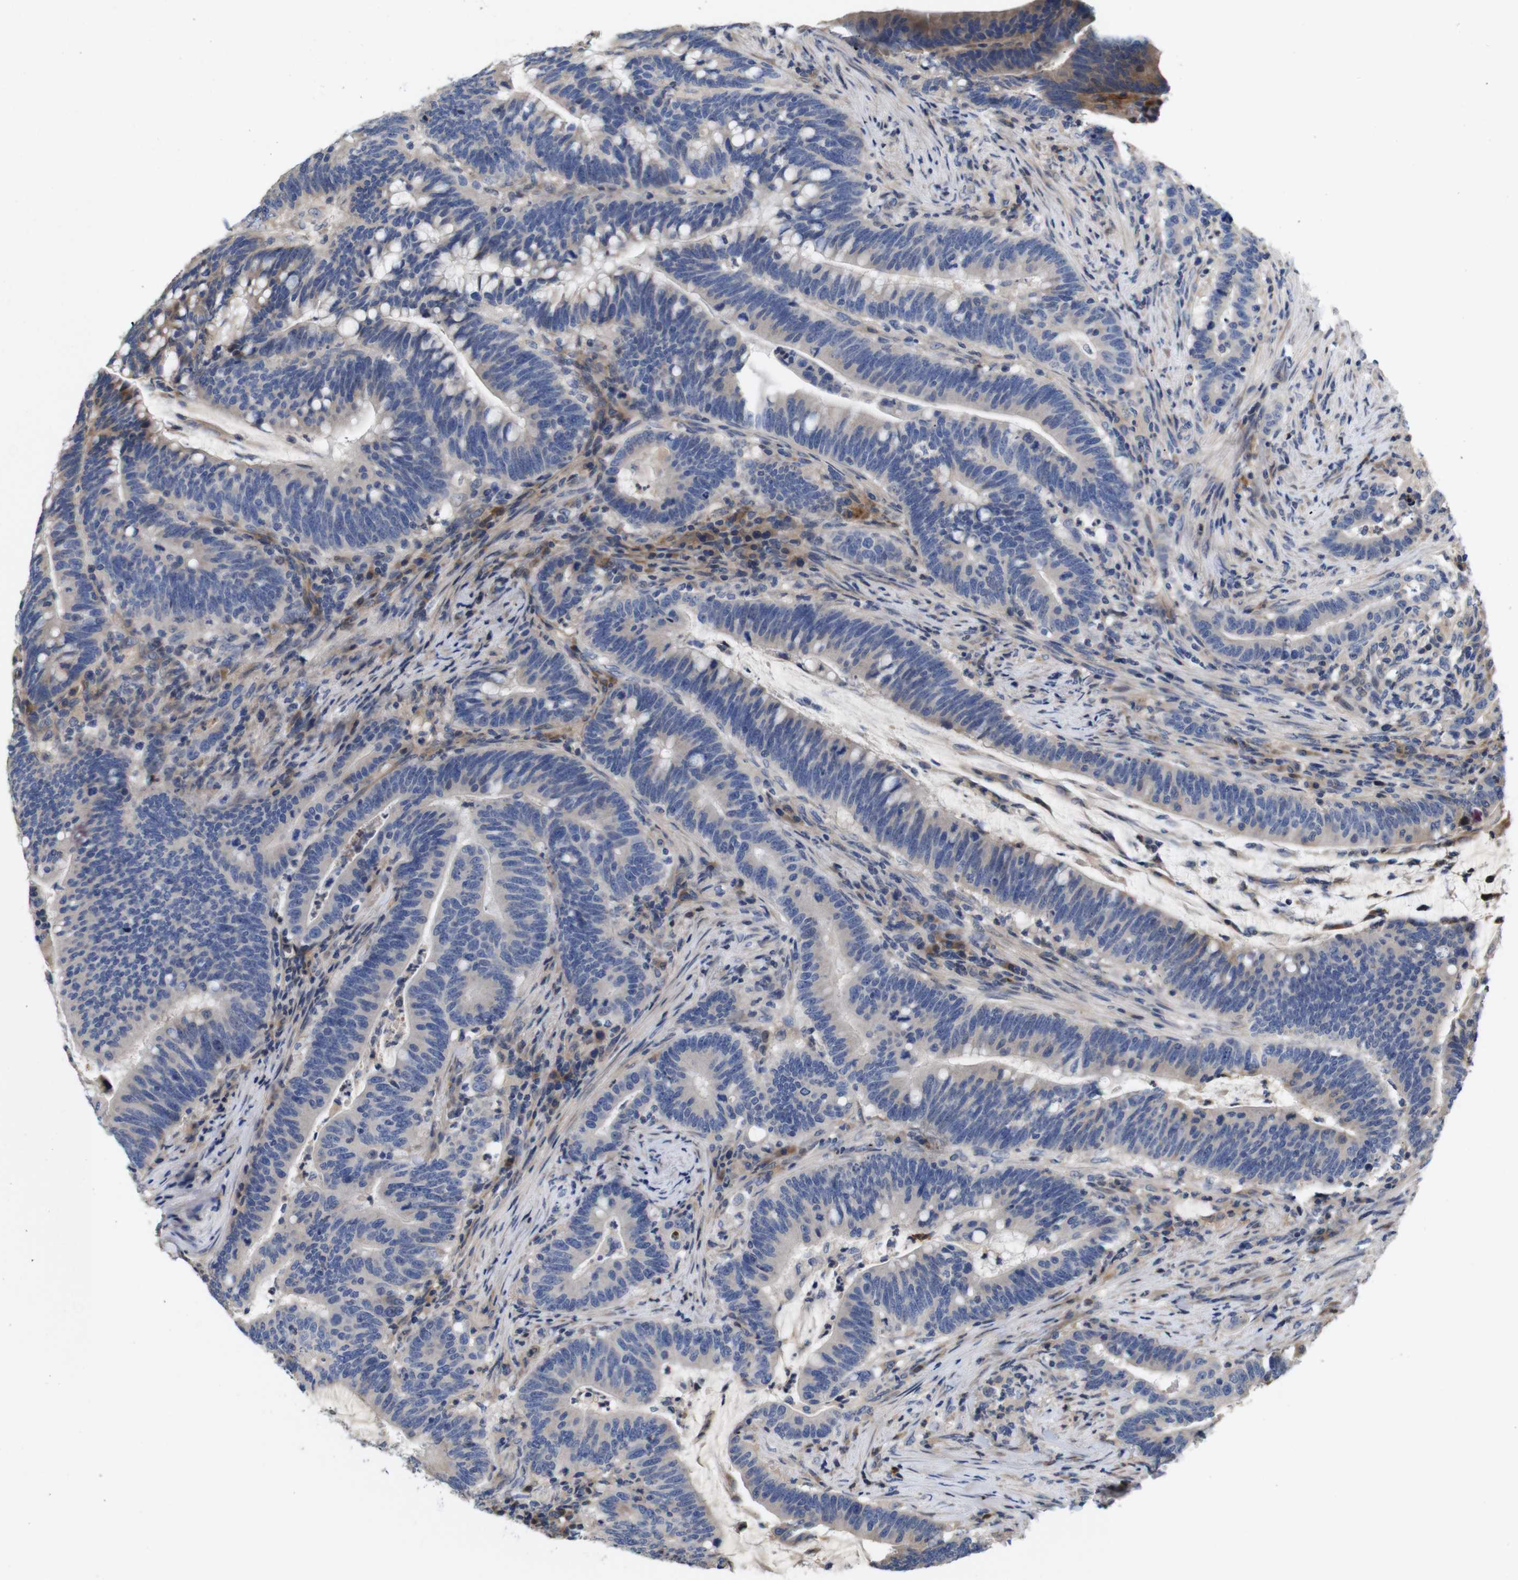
{"staining": {"intensity": "moderate", "quantity": "<25%", "location": "cytoplasmic/membranous"}, "tissue": "colorectal cancer", "cell_type": "Tumor cells", "image_type": "cancer", "snomed": [{"axis": "morphology", "description": "Normal tissue, NOS"}, {"axis": "morphology", "description": "Adenocarcinoma, NOS"}, {"axis": "topography", "description": "Colon"}], "caption": "Immunohistochemistry (DAB) staining of human adenocarcinoma (colorectal) demonstrates moderate cytoplasmic/membranous protein staining in approximately <25% of tumor cells.", "gene": "SPRY3", "patient": {"sex": "female", "age": 66}}